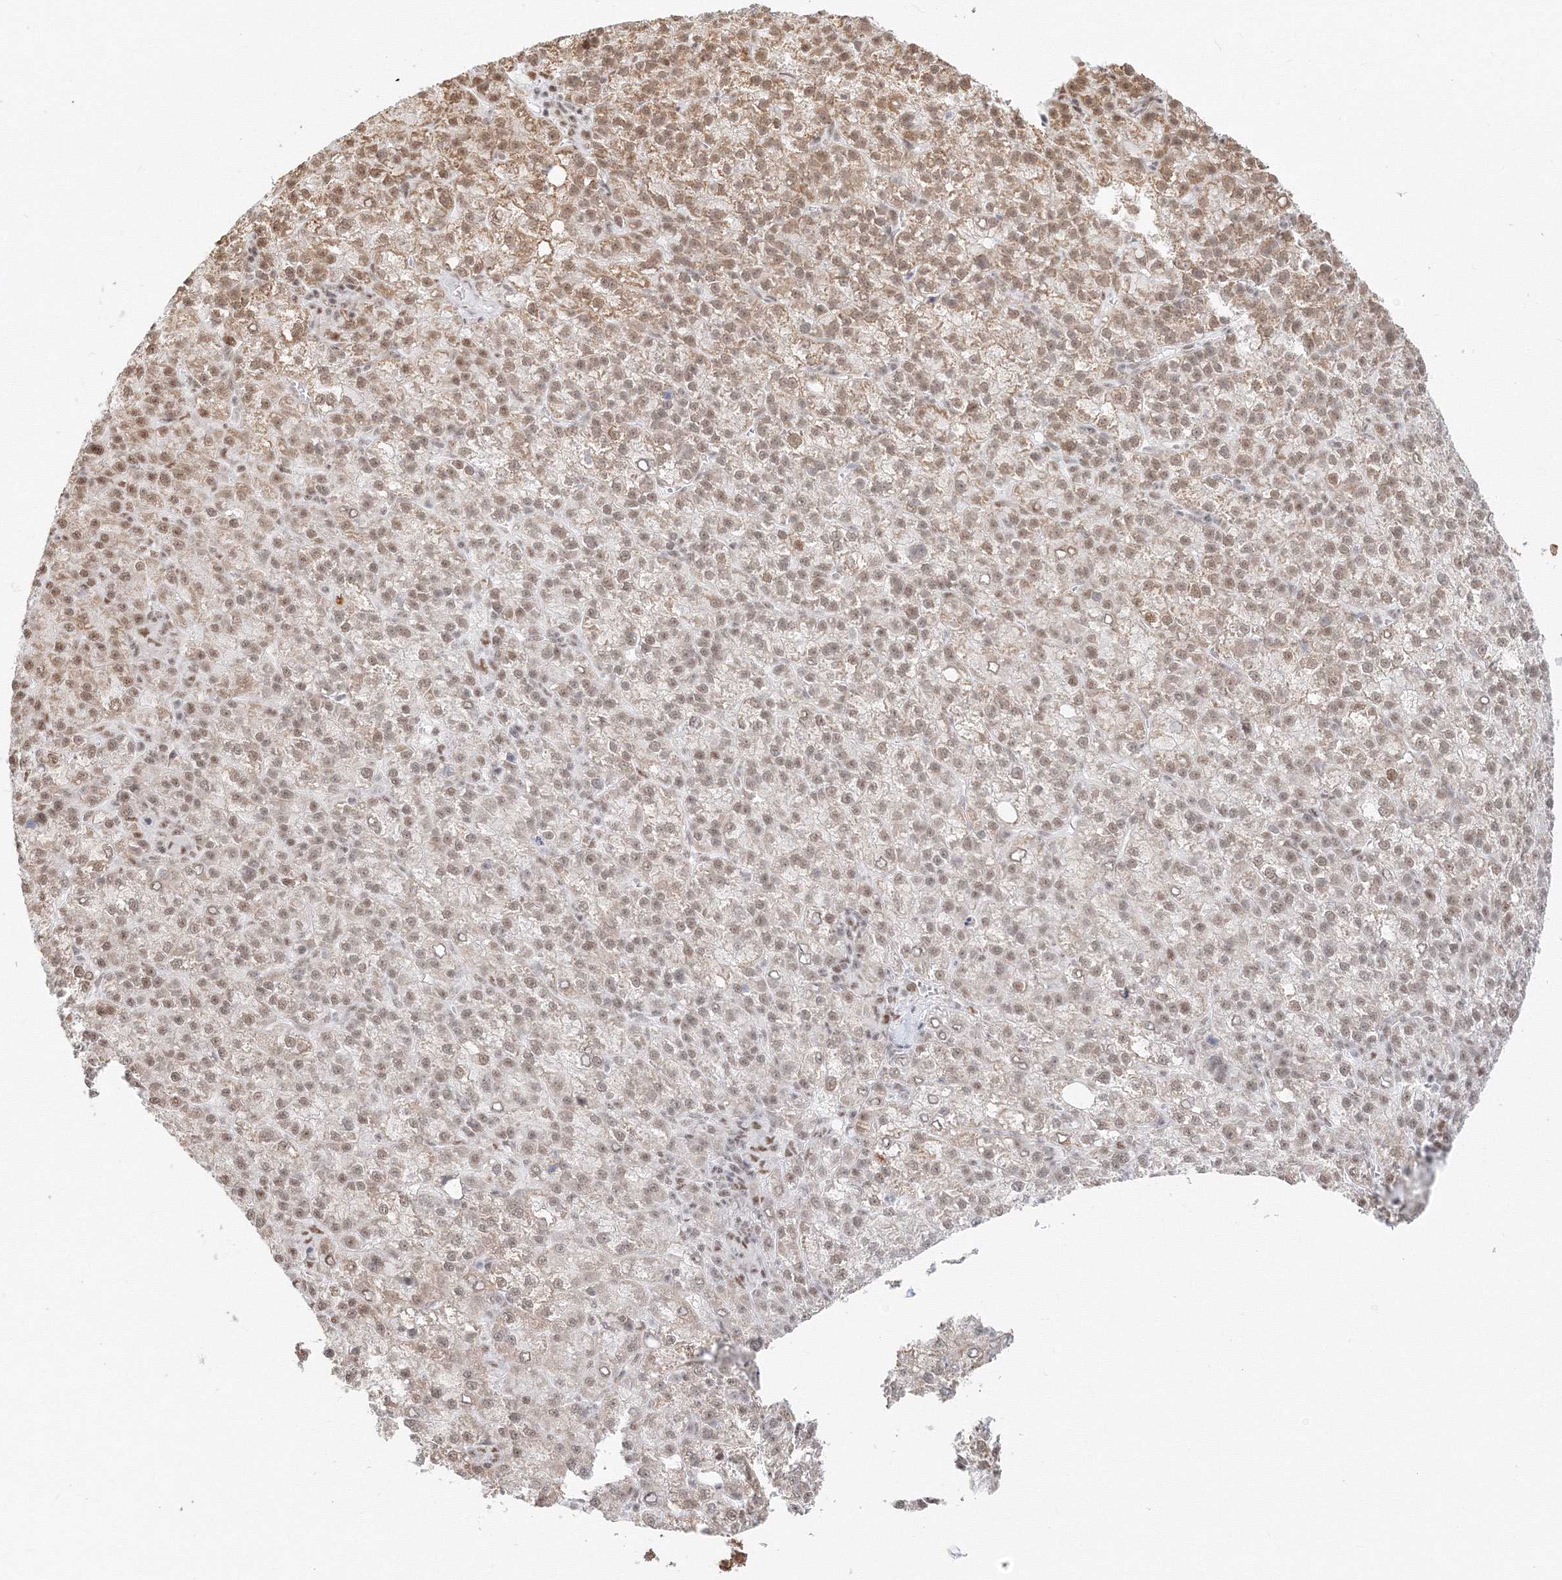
{"staining": {"intensity": "moderate", "quantity": ">75%", "location": "nuclear"}, "tissue": "liver cancer", "cell_type": "Tumor cells", "image_type": "cancer", "snomed": [{"axis": "morphology", "description": "Carcinoma, Hepatocellular, NOS"}, {"axis": "topography", "description": "Liver"}], "caption": "High-power microscopy captured an immunohistochemistry image of liver hepatocellular carcinoma, revealing moderate nuclear expression in about >75% of tumor cells. (DAB (3,3'-diaminobenzidine) = brown stain, brightfield microscopy at high magnification).", "gene": "PPP4R2", "patient": {"sex": "female", "age": 58}}